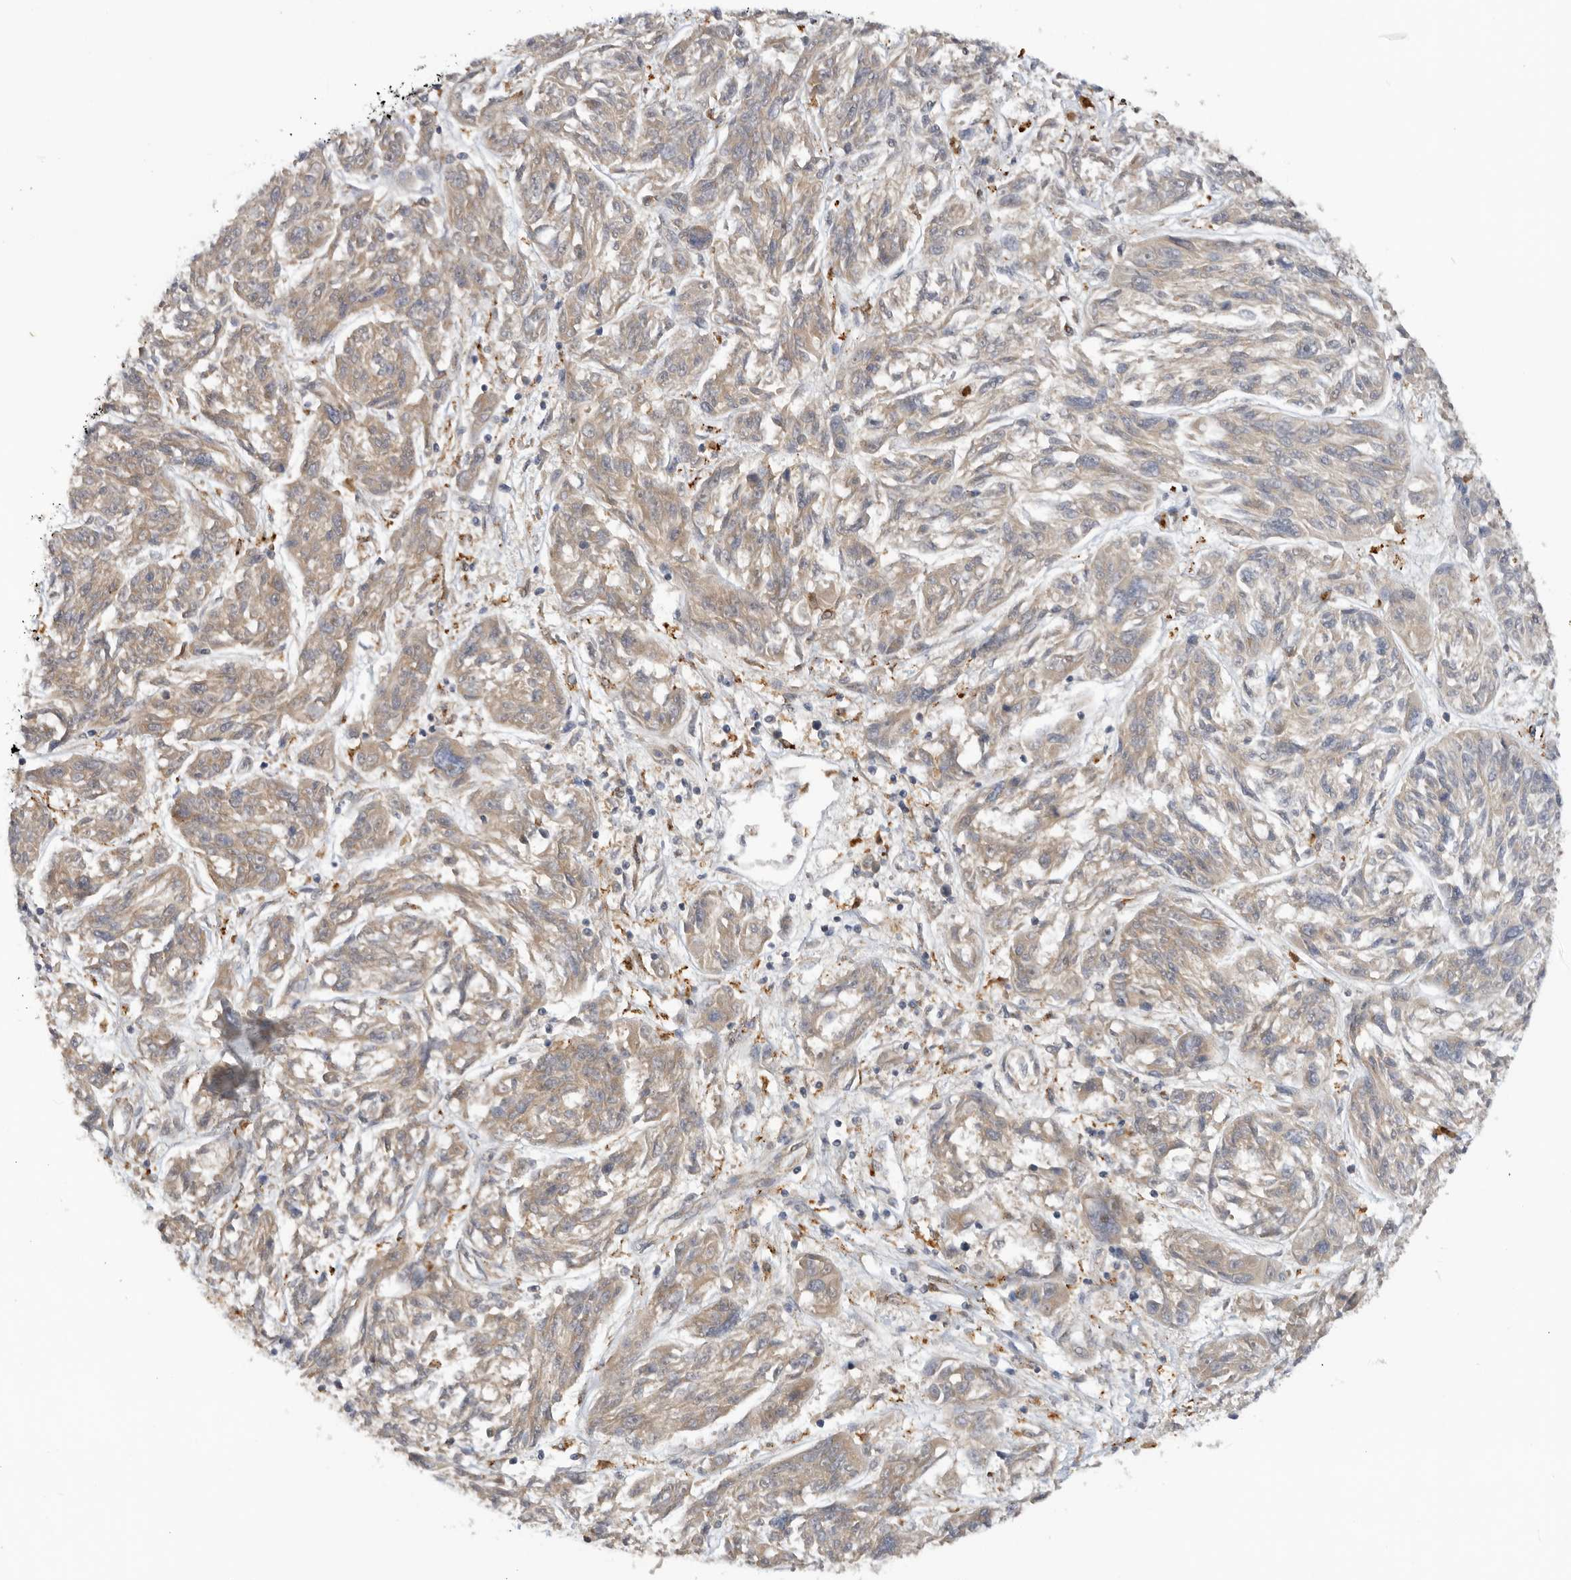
{"staining": {"intensity": "weak", "quantity": "25%-75%", "location": "cytoplasmic/membranous"}, "tissue": "melanoma", "cell_type": "Tumor cells", "image_type": "cancer", "snomed": [{"axis": "morphology", "description": "Malignant melanoma, NOS"}, {"axis": "topography", "description": "Skin"}], "caption": "Brown immunohistochemical staining in melanoma exhibits weak cytoplasmic/membranous positivity in about 25%-75% of tumor cells.", "gene": "GNE", "patient": {"sex": "male", "age": 53}}